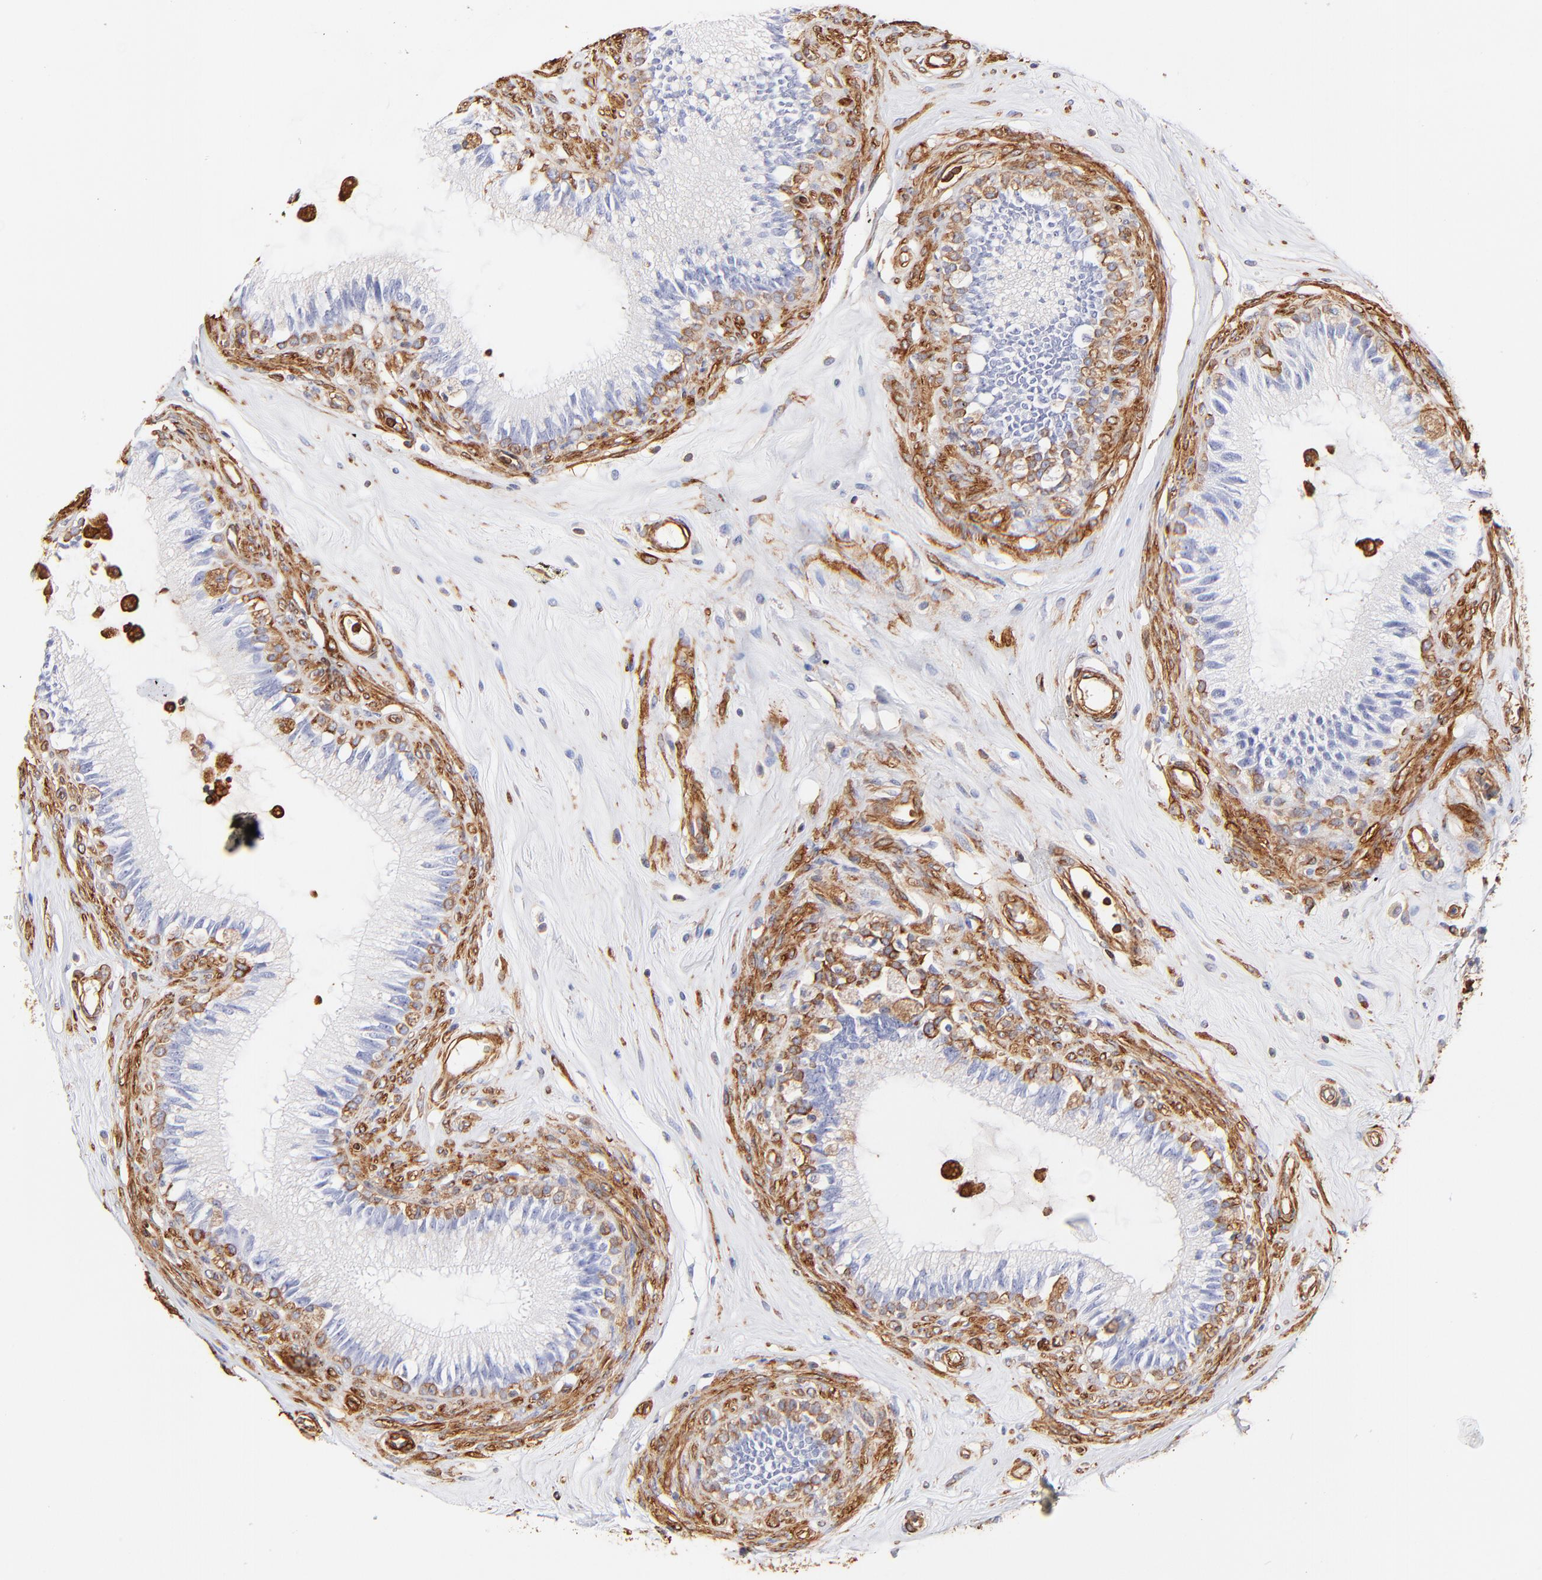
{"staining": {"intensity": "strong", "quantity": "25%-75%", "location": "cytoplasmic/membranous"}, "tissue": "epididymis", "cell_type": "Glandular cells", "image_type": "normal", "snomed": [{"axis": "morphology", "description": "Normal tissue, NOS"}, {"axis": "morphology", "description": "Inflammation, NOS"}, {"axis": "topography", "description": "Epididymis"}], "caption": "IHC image of benign epididymis: human epididymis stained using immunohistochemistry (IHC) demonstrates high levels of strong protein expression localized specifically in the cytoplasmic/membranous of glandular cells, appearing as a cytoplasmic/membranous brown color.", "gene": "FLNA", "patient": {"sex": "male", "age": 84}}